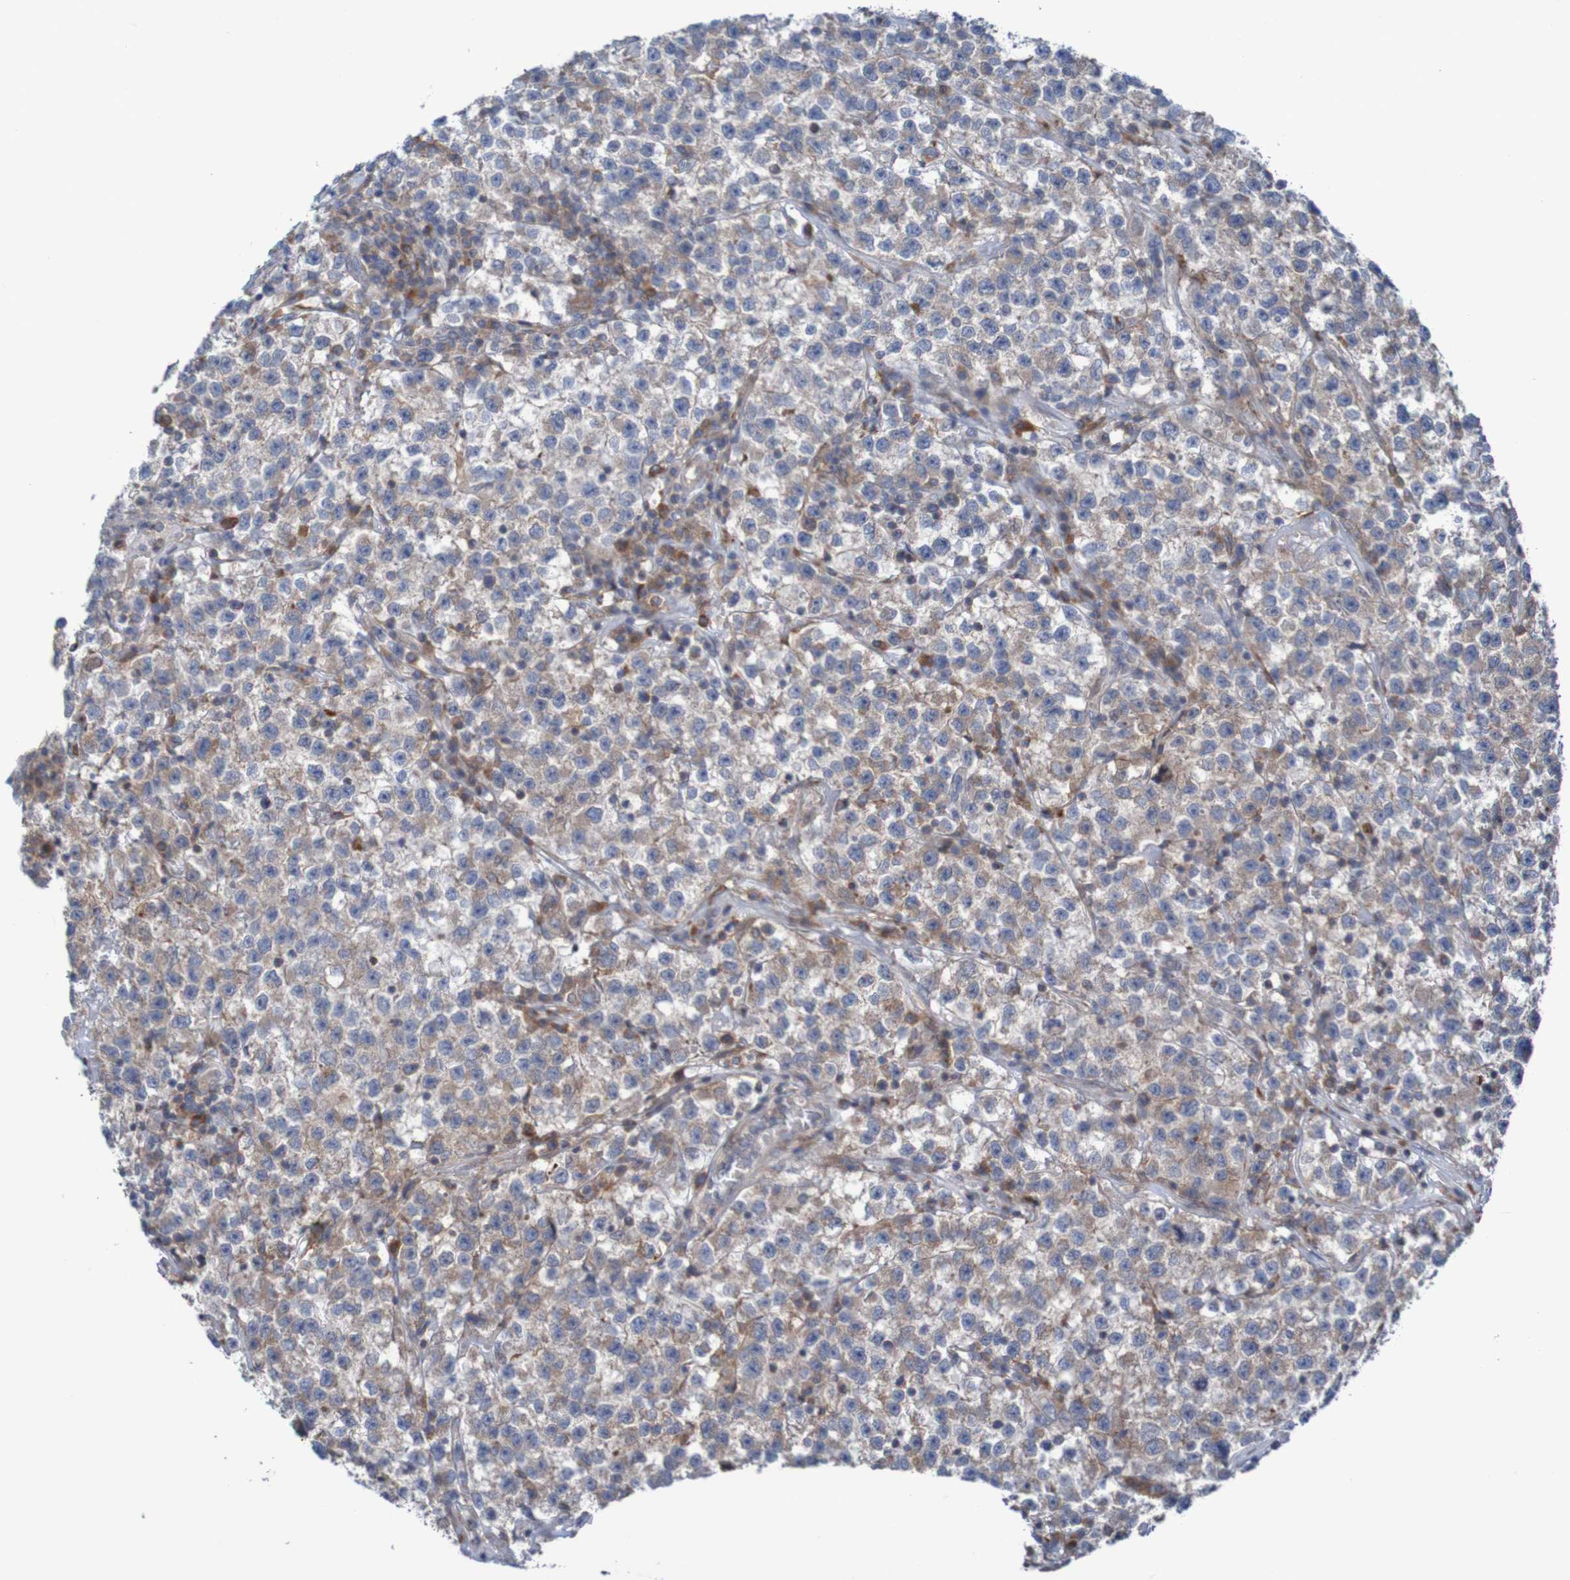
{"staining": {"intensity": "weak", "quantity": "25%-75%", "location": "cytoplasmic/membranous"}, "tissue": "testis cancer", "cell_type": "Tumor cells", "image_type": "cancer", "snomed": [{"axis": "morphology", "description": "Seminoma, NOS"}, {"axis": "topography", "description": "Testis"}], "caption": "Human testis cancer stained with a protein marker demonstrates weak staining in tumor cells.", "gene": "ANGPT4", "patient": {"sex": "male", "age": 22}}